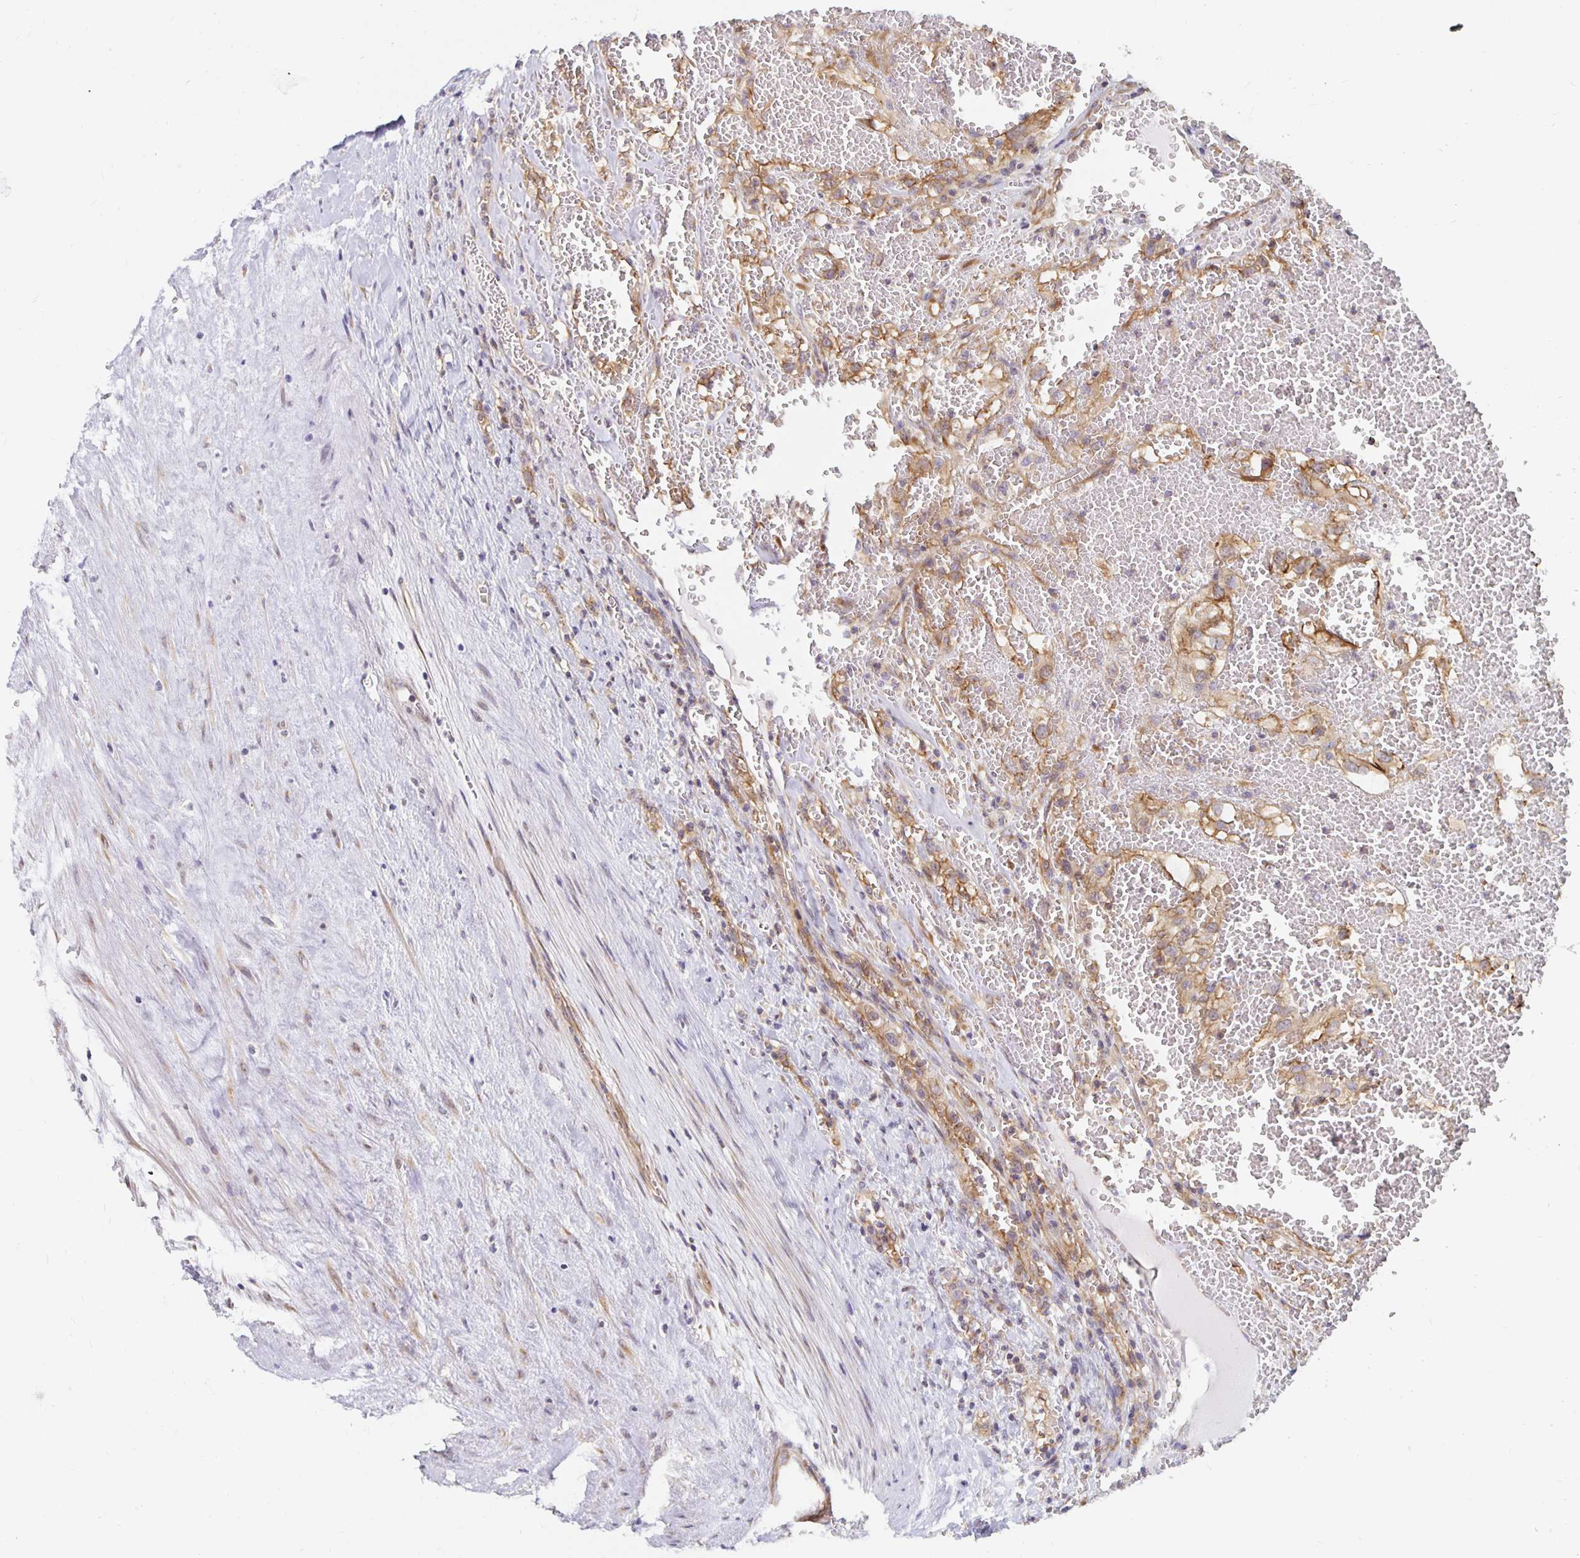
{"staining": {"intensity": "moderate", "quantity": ">75%", "location": "cytoplasmic/membranous"}, "tissue": "renal cancer", "cell_type": "Tumor cells", "image_type": "cancer", "snomed": [{"axis": "morphology", "description": "Adenocarcinoma, NOS"}, {"axis": "topography", "description": "Kidney"}], "caption": "This micrograph reveals IHC staining of human adenocarcinoma (renal), with medium moderate cytoplasmic/membranous expression in about >75% of tumor cells.", "gene": "PDAP1", "patient": {"sex": "female", "age": 74}}